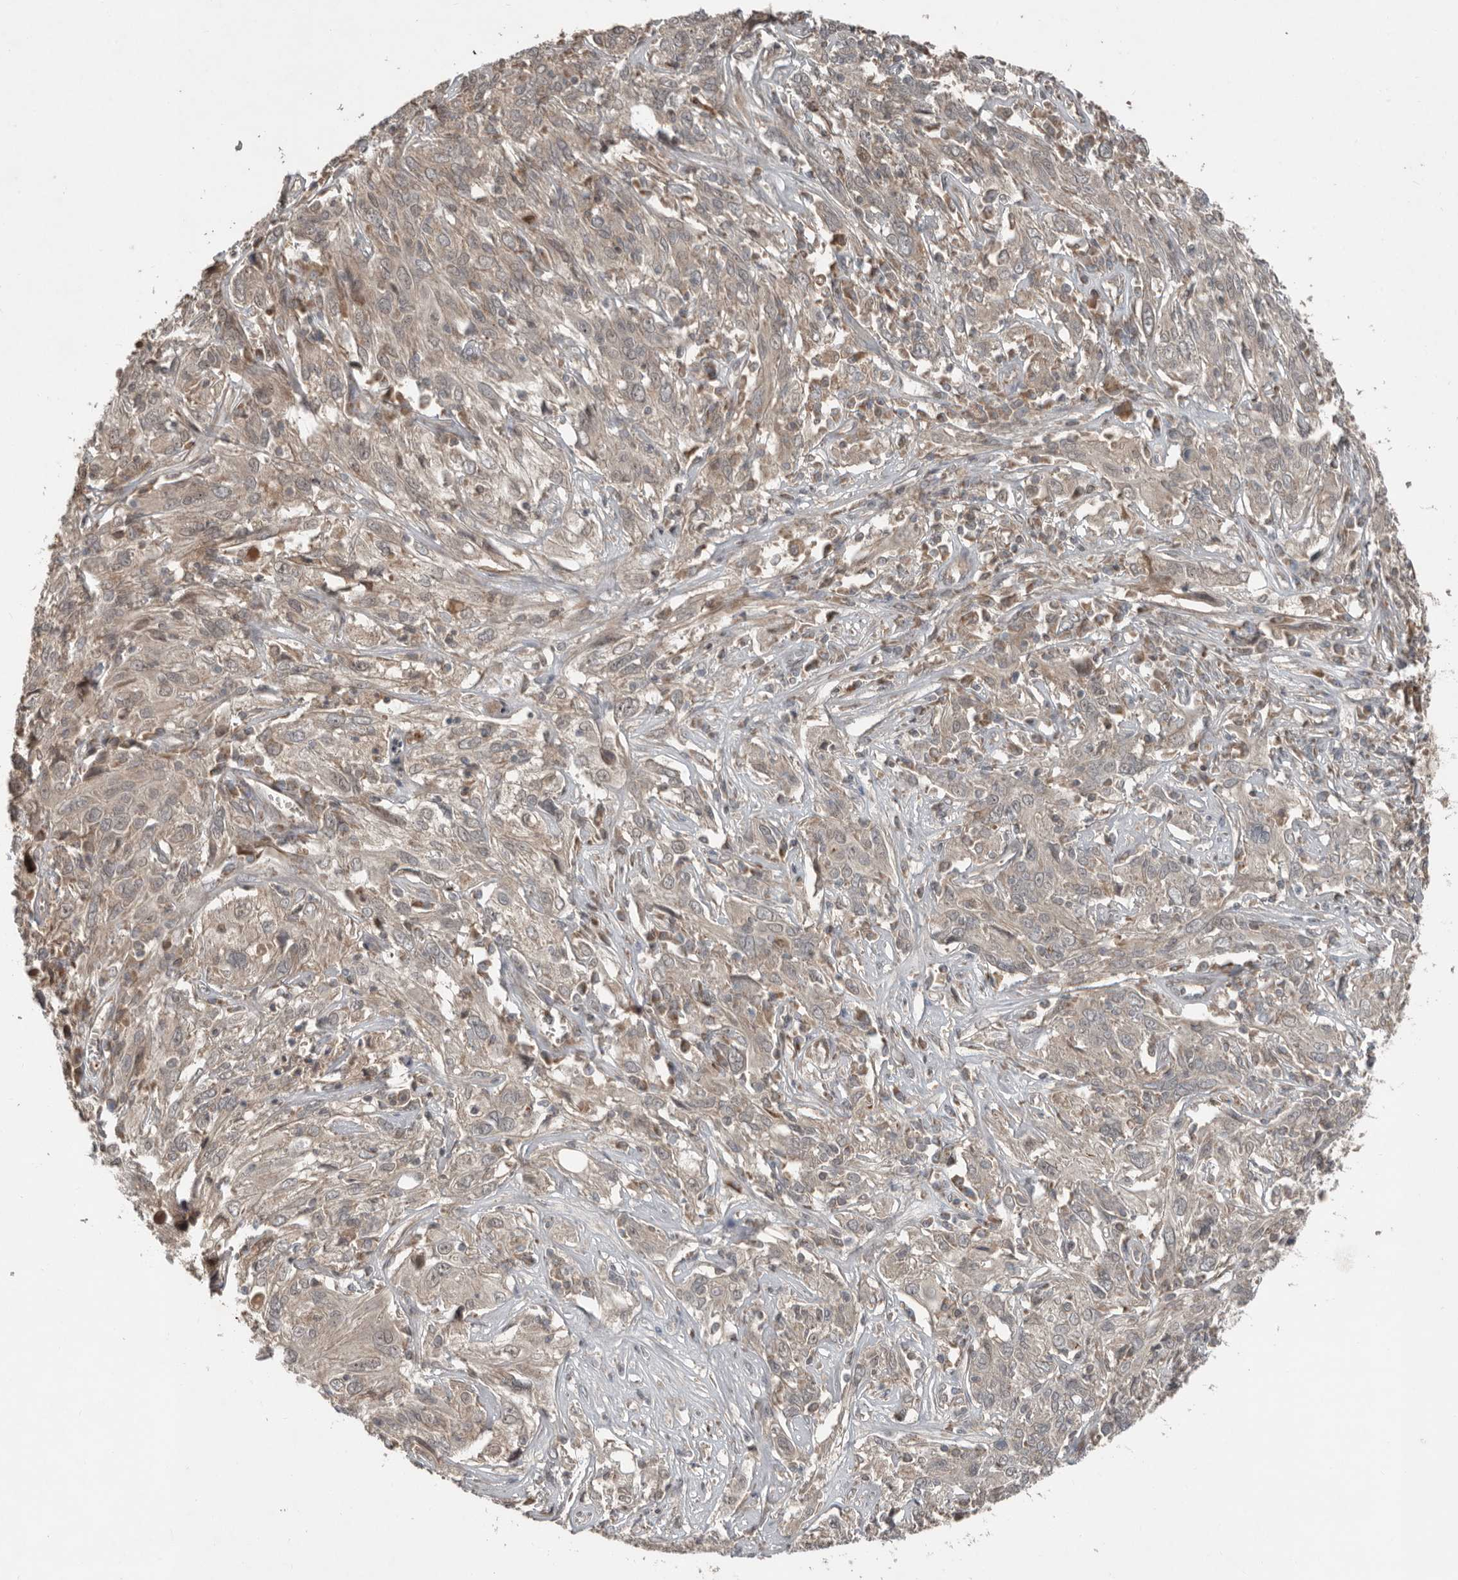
{"staining": {"intensity": "weak", "quantity": "<25%", "location": "cytoplasmic/membranous"}, "tissue": "cervical cancer", "cell_type": "Tumor cells", "image_type": "cancer", "snomed": [{"axis": "morphology", "description": "Squamous cell carcinoma, NOS"}, {"axis": "topography", "description": "Cervix"}], "caption": "This micrograph is of cervical squamous cell carcinoma stained with immunohistochemistry to label a protein in brown with the nuclei are counter-stained blue. There is no positivity in tumor cells.", "gene": "SLC6A7", "patient": {"sex": "female", "age": 46}}